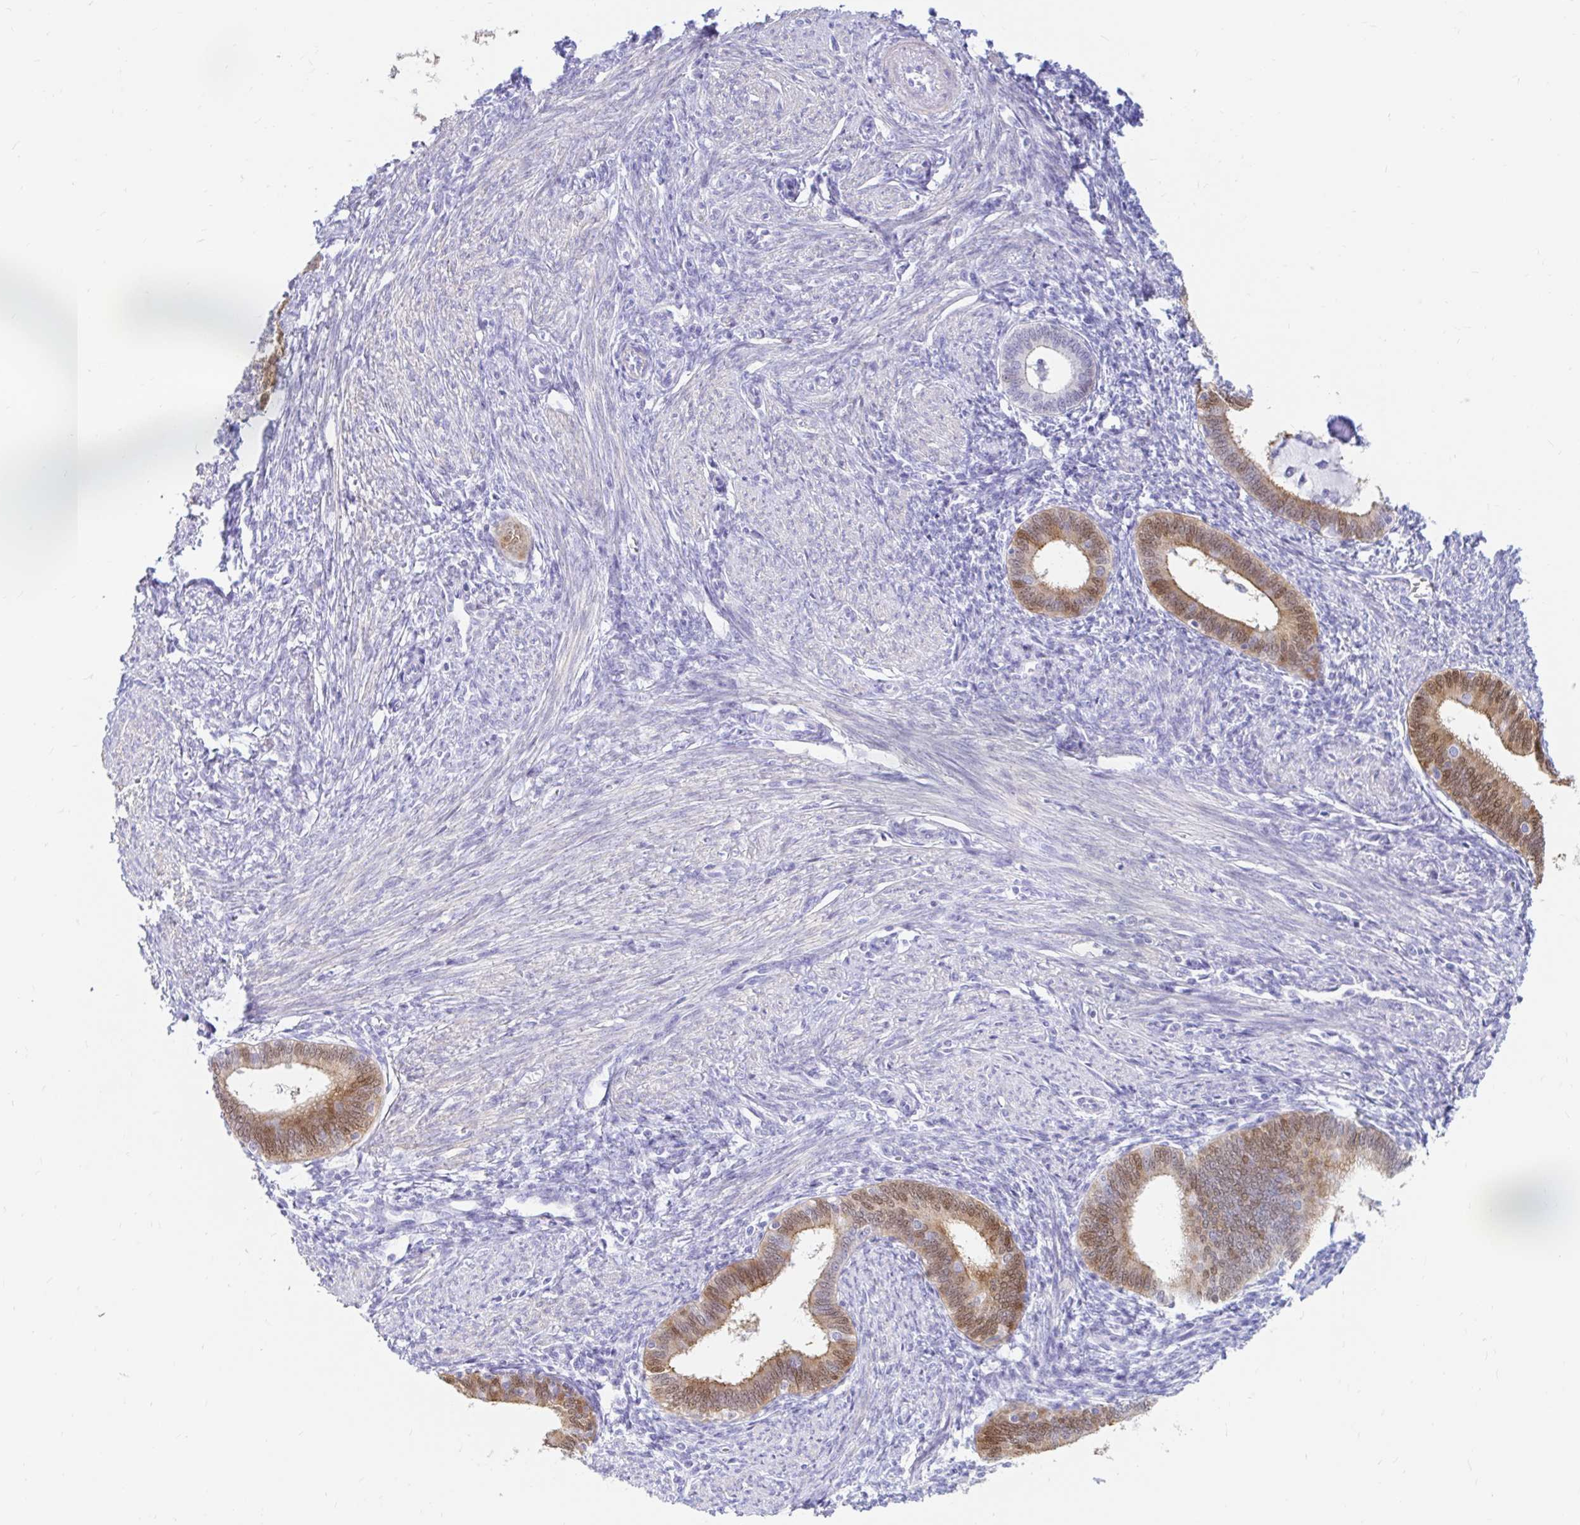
{"staining": {"intensity": "negative", "quantity": "none", "location": "none"}, "tissue": "endometrium", "cell_type": "Cells in endometrial stroma", "image_type": "normal", "snomed": [{"axis": "morphology", "description": "Normal tissue, NOS"}, {"axis": "topography", "description": "Endometrium"}], "caption": "Human endometrium stained for a protein using IHC exhibits no positivity in cells in endometrial stroma.", "gene": "PPP1R1B", "patient": {"sex": "female", "age": 41}}